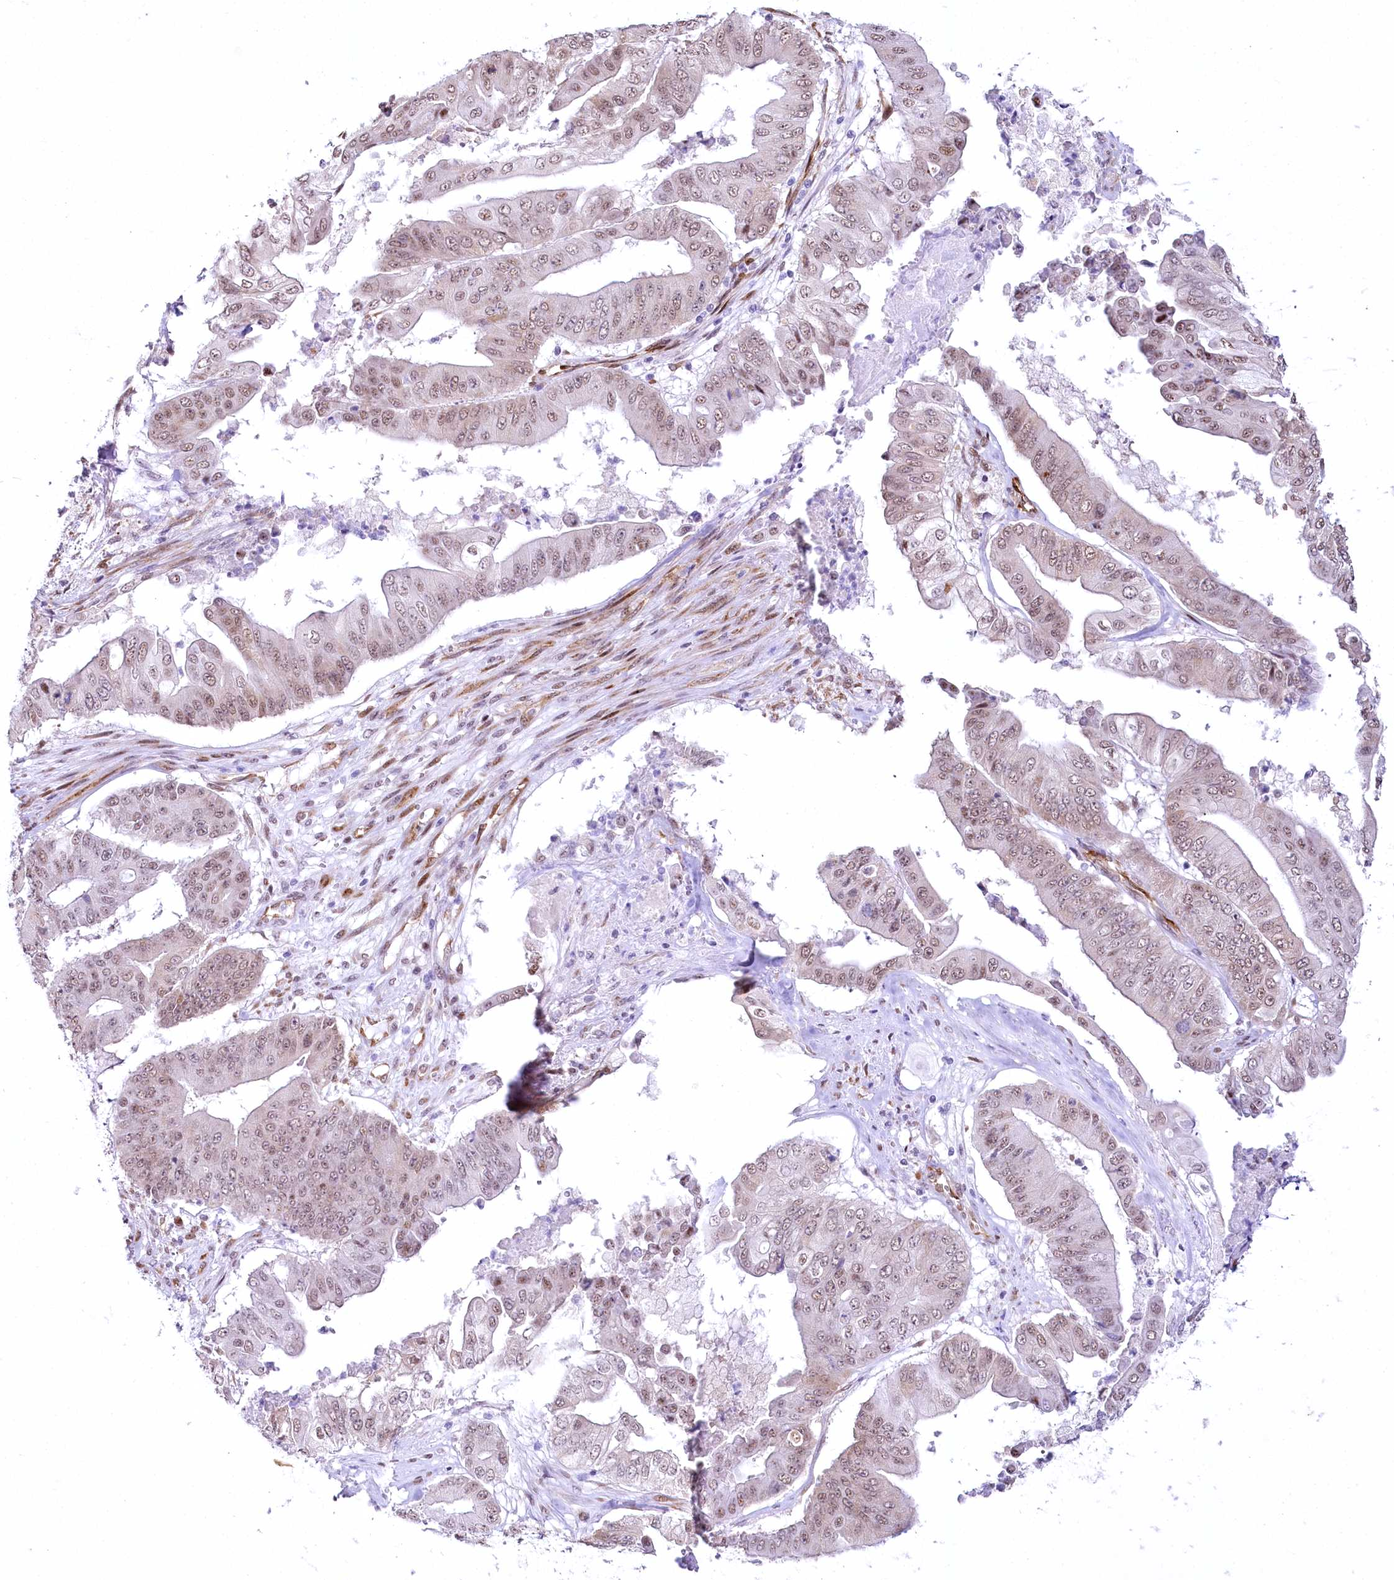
{"staining": {"intensity": "weak", "quantity": "25%-75%", "location": "nuclear"}, "tissue": "pancreatic cancer", "cell_type": "Tumor cells", "image_type": "cancer", "snomed": [{"axis": "morphology", "description": "Adenocarcinoma, NOS"}, {"axis": "topography", "description": "Pancreas"}], "caption": "Pancreatic cancer was stained to show a protein in brown. There is low levels of weak nuclear expression in approximately 25%-75% of tumor cells.", "gene": "YBX3", "patient": {"sex": "female", "age": 77}}